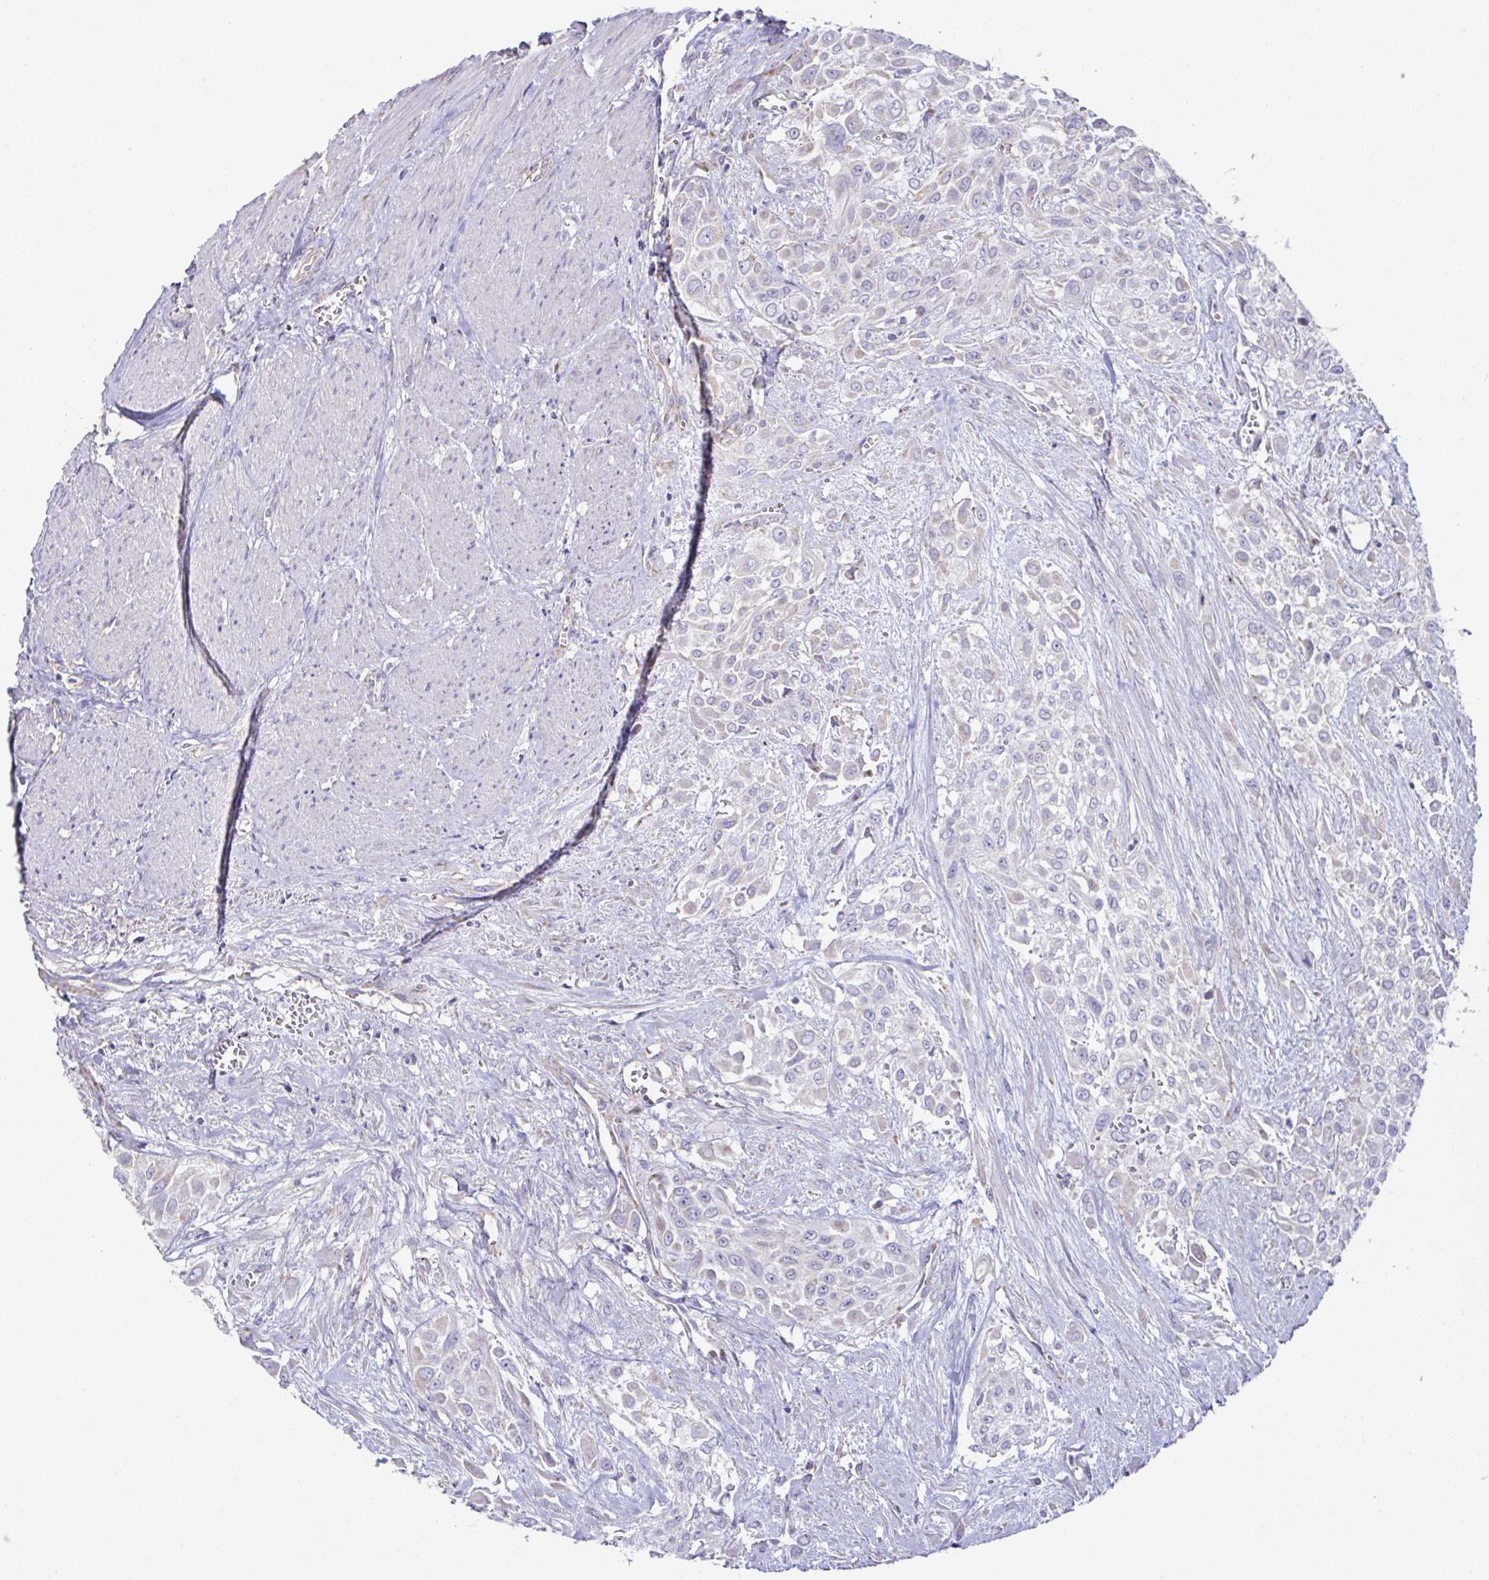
{"staining": {"intensity": "negative", "quantity": "none", "location": "none"}, "tissue": "urothelial cancer", "cell_type": "Tumor cells", "image_type": "cancer", "snomed": [{"axis": "morphology", "description": "Urothelial carcinoma, High grade"}, {"axis": "topography", "description": "Urinary bladder"}], "caption": "An immunohistochemistry (IHC) photomicrograph of high-grade urothelial carcinoma is shown. There is no staining in tumor cells of high-grade urothelial carcinoma. Brightfield microscopy of immunohistochemistry (IHC) stained with DAB (brown) and hematoxylin (blue), captured at high magnification.", "gene": "DOK7", "patient": {"sex": "male", "age": 57}}